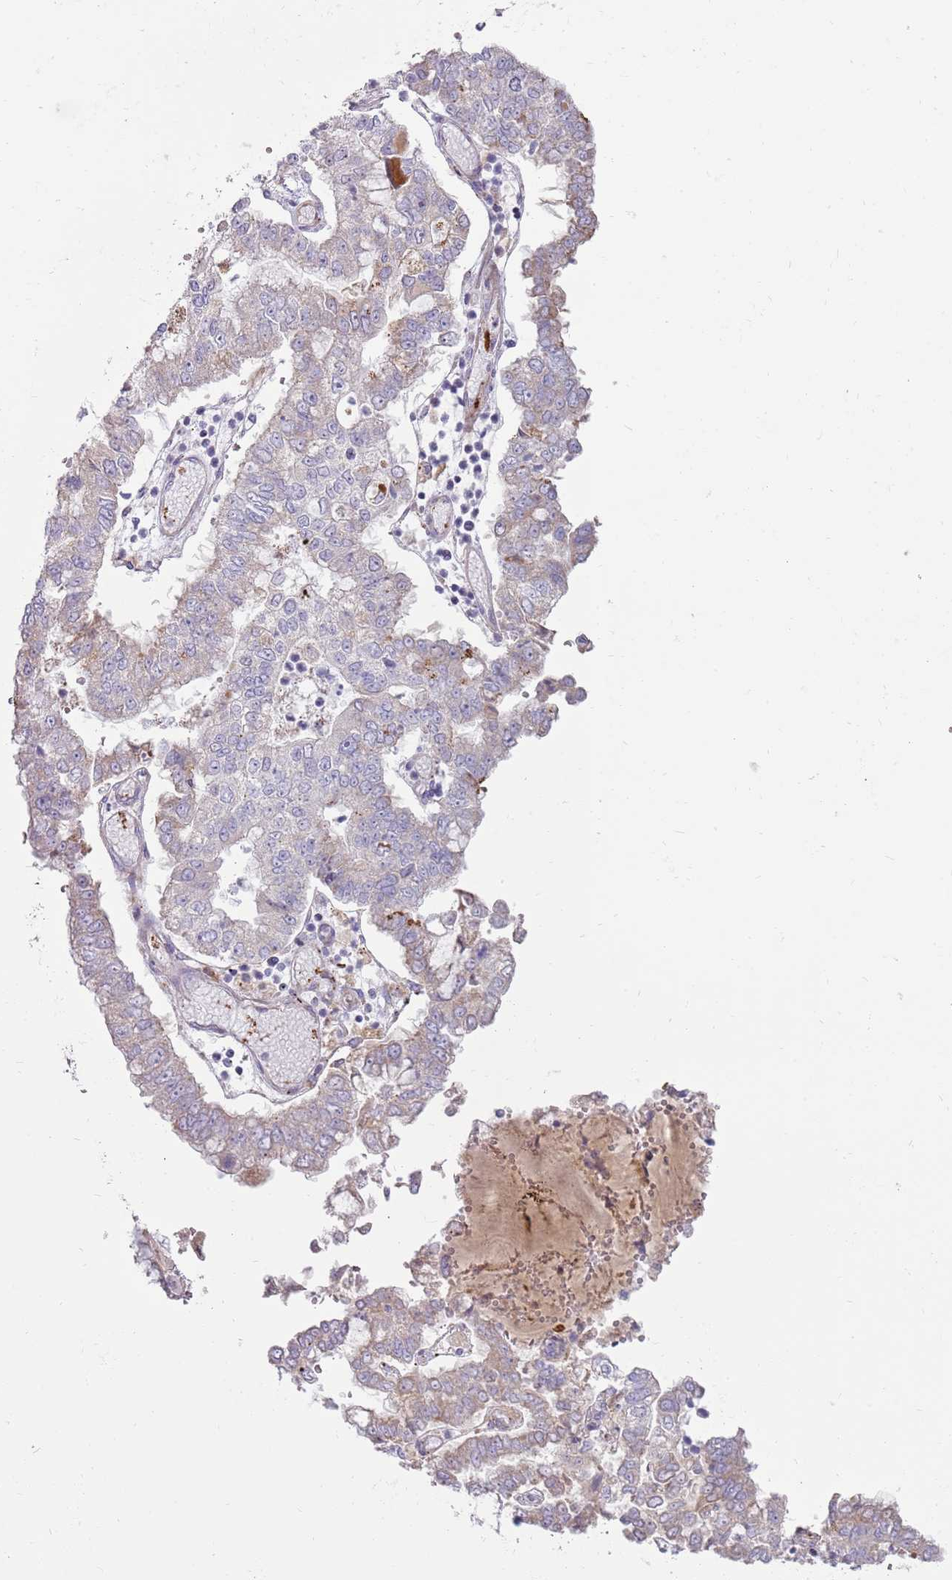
{"staining": {"intensity": "negative", "quantity": "none", "location": "none"}, "tissue": "stomach cancer", "cell_type": "Tumor cells", "image_type": "cancer", "snomed": [{"axis": "morphology", "description": "Adenocarcinoma, NOS"}, {"axis": "topography", "description": "Stomach"}], "caption": "This is an immunohistochemistry (IHC) micrograph of human stomach cancer (adenocarcinoma). There is no expression in tumor cells.", "gene": "EMC1", "patient": {"sex": "male", "age": 76}}